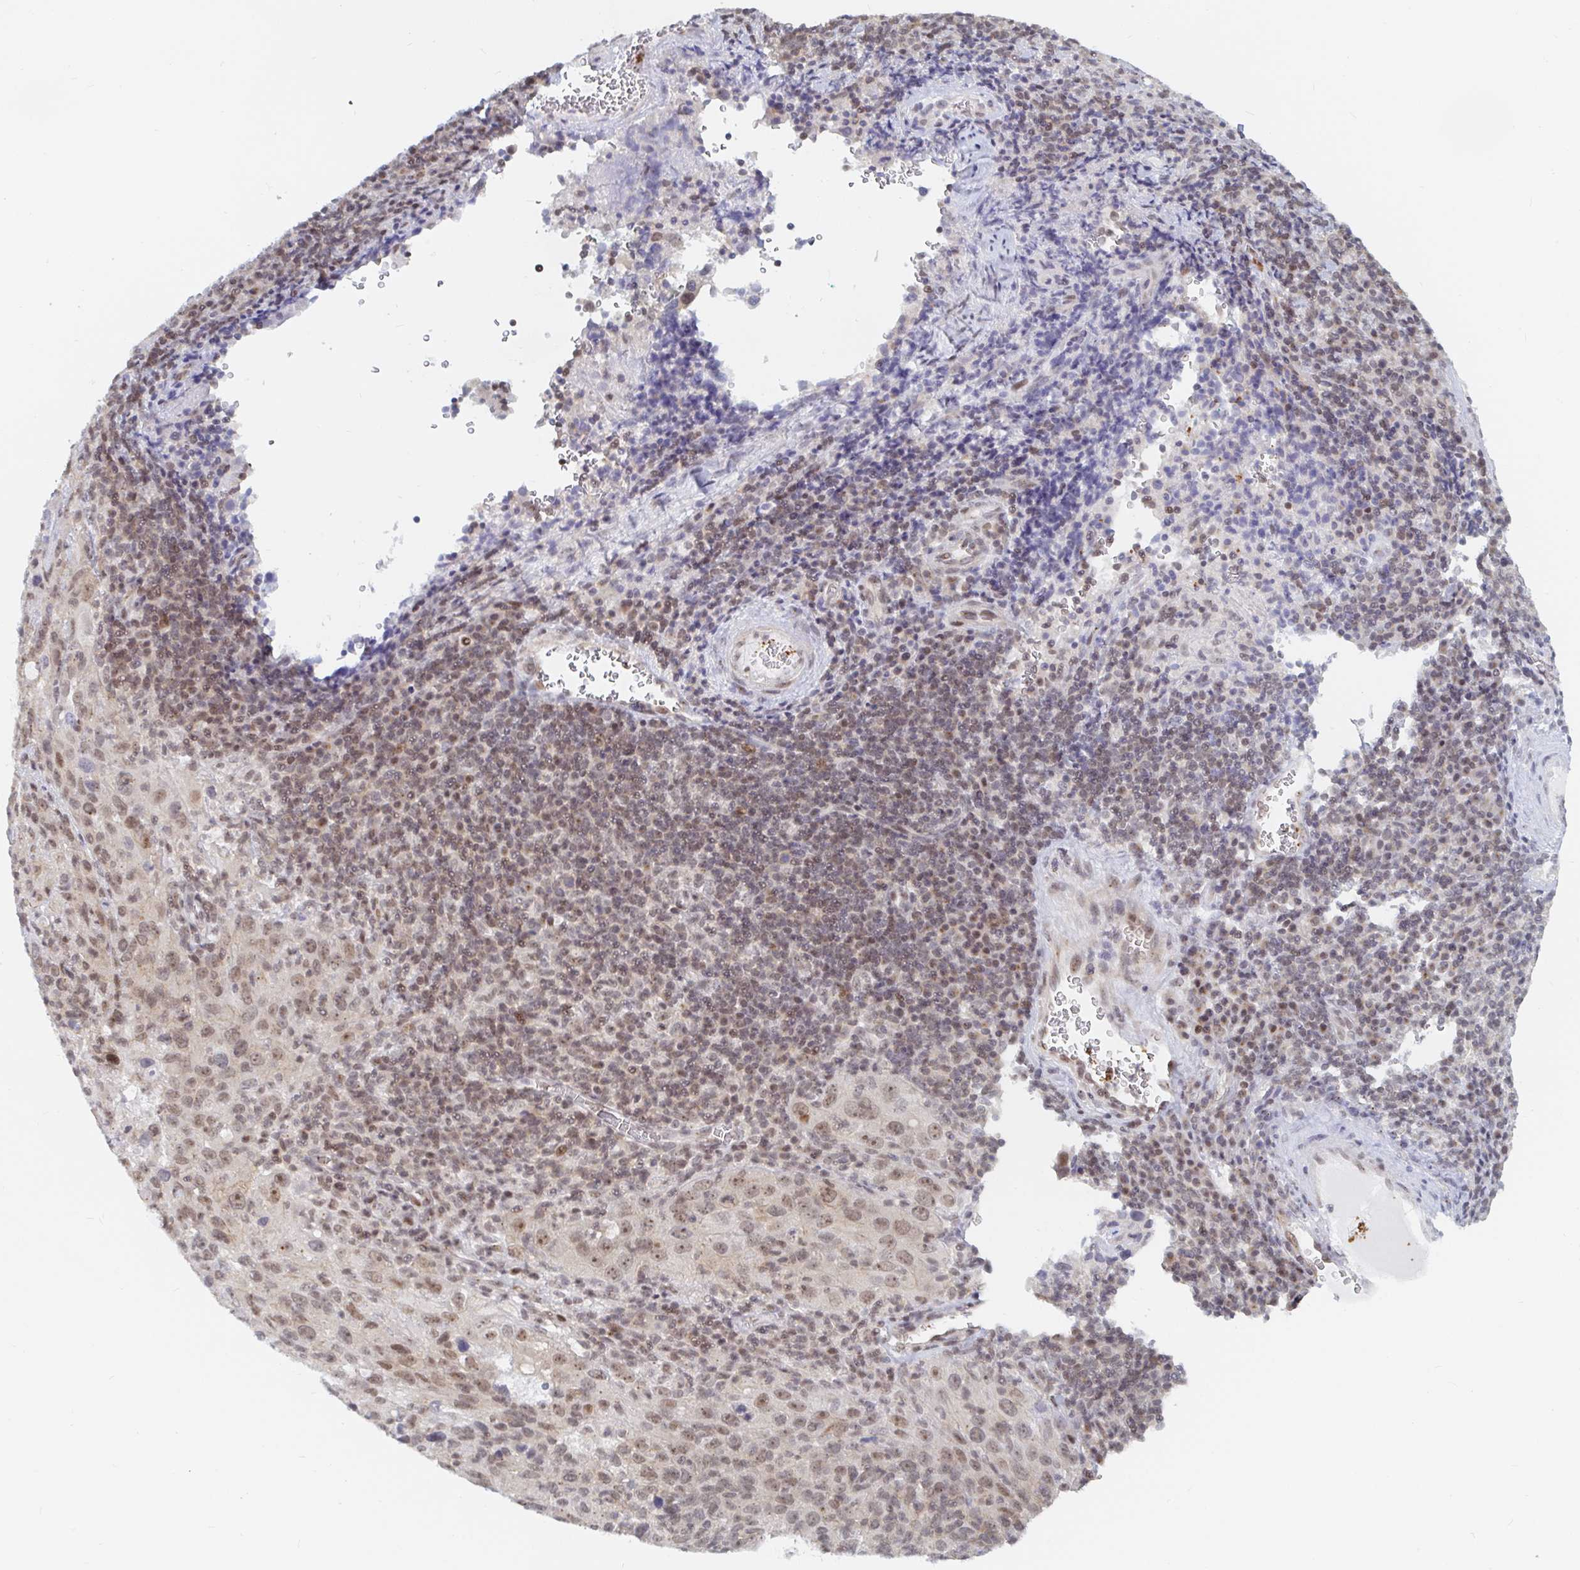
{"staining": {"intensity": "weak", "quantity": ">75%", "location": "nuclear"}, "tissue": "cervical cancer", "cell_type": "Tumor cells", "image_type": "cancer", "snomed": [{"axis": "morphology", "description": "Squamous cell carcinoma, NOS"}, {"axis": "topography", "description": "Cervix"}], "caption": "About >75% of tumor cells in cervical squamous cell carcinoma exhibit weak nuclear protein expression as visualized by brown immunohistochemical staining.", "gene": "CHD2", "patient": {"sex": "female", "age": 51}}